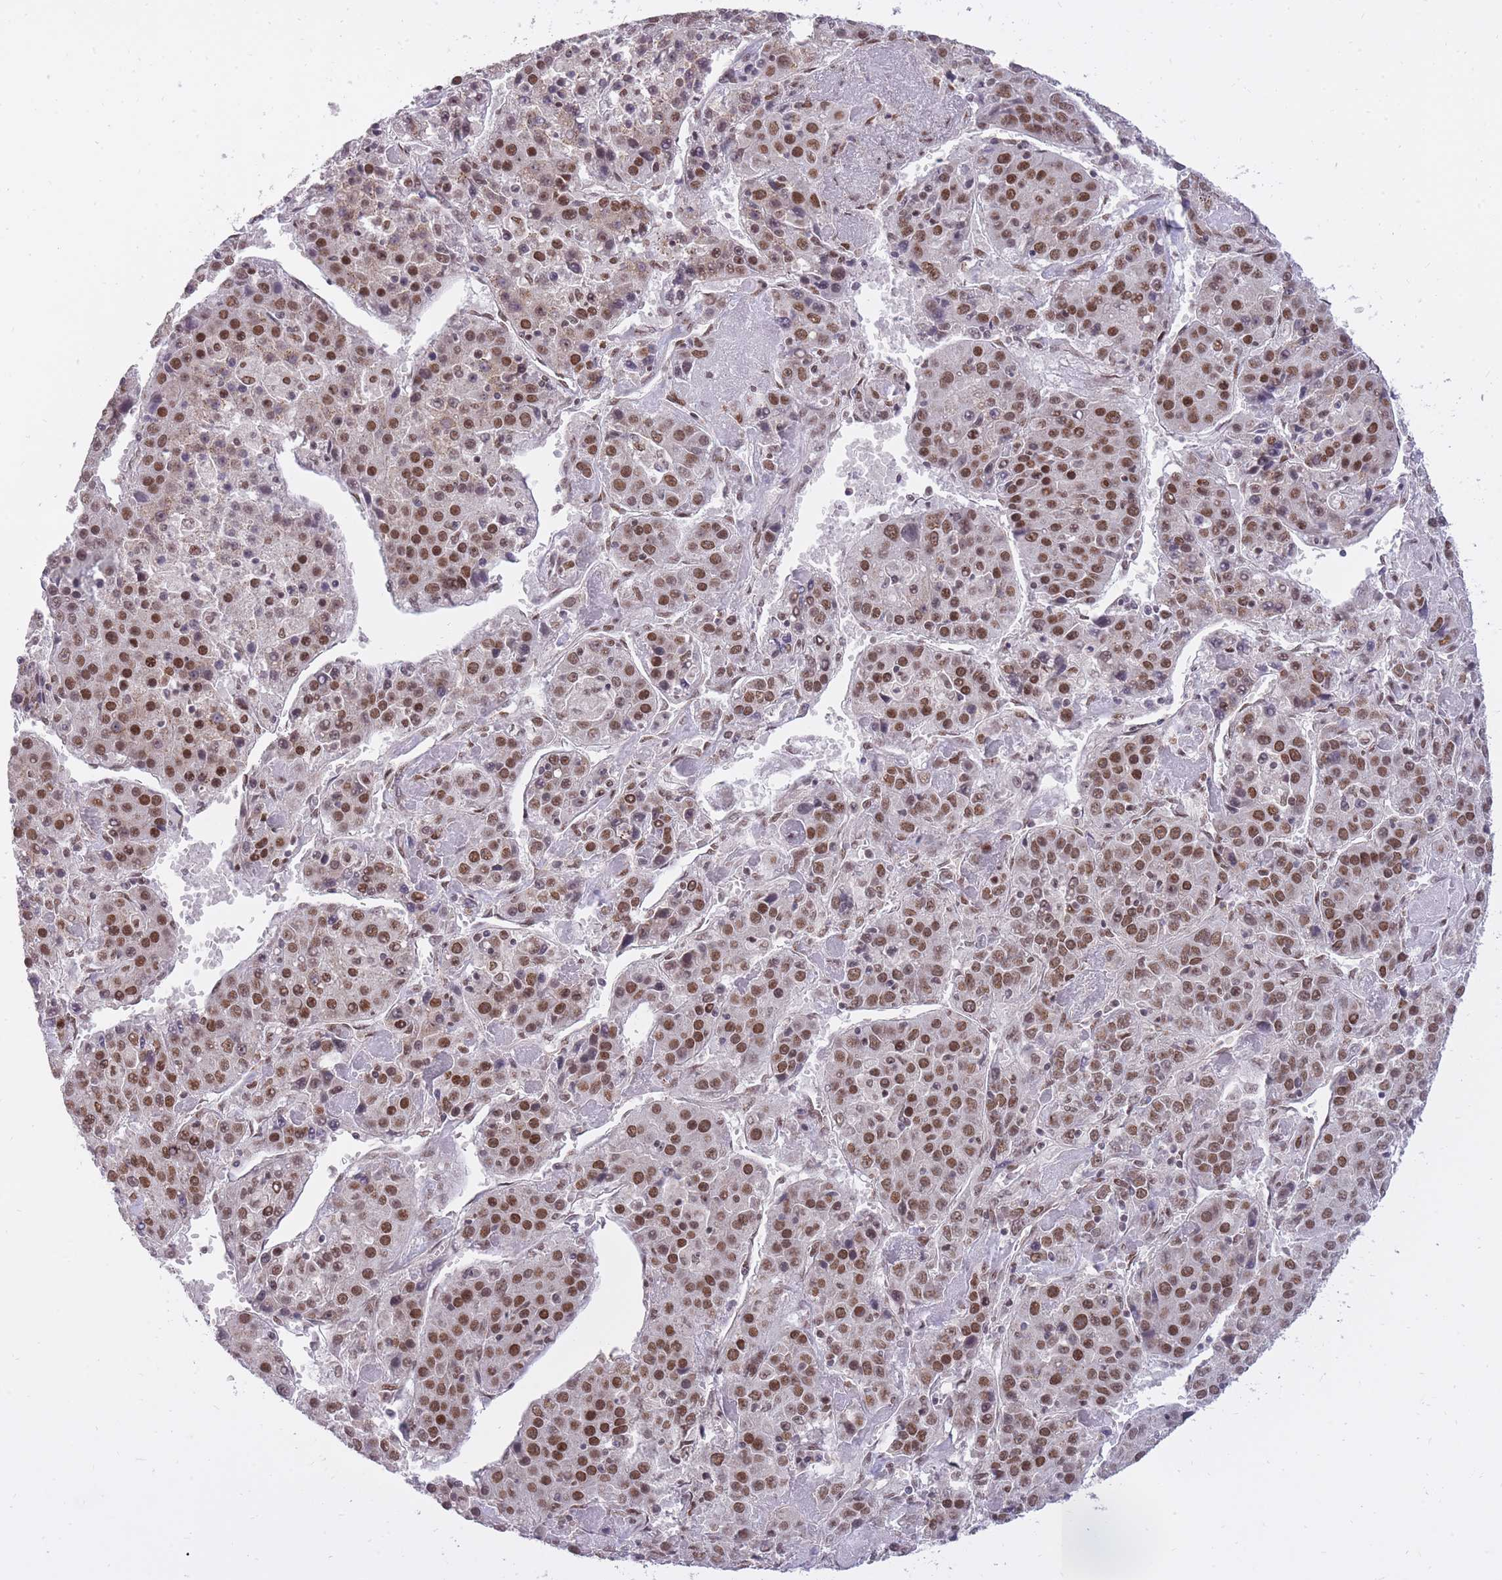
{"staining": {"intensity": "strong", "quantity": ">75%", "location": "nuclear"}, "tissue": "liver cancer", "cell_type": "Tumor cells", "image_type": "cancer", "snomed": [{"axis": "morphology", "description": "Carcinoma, Hepatocellular, NOS"}, {"axis": "topography", "description": "Liver"}], "caption": "Human liver cancer stained for a protein (brown) displays strong nuclear positive staining in about >75% of tumor cells.", "gene": "TIGD1", "patient": {"sex": "female", "age": 53}}